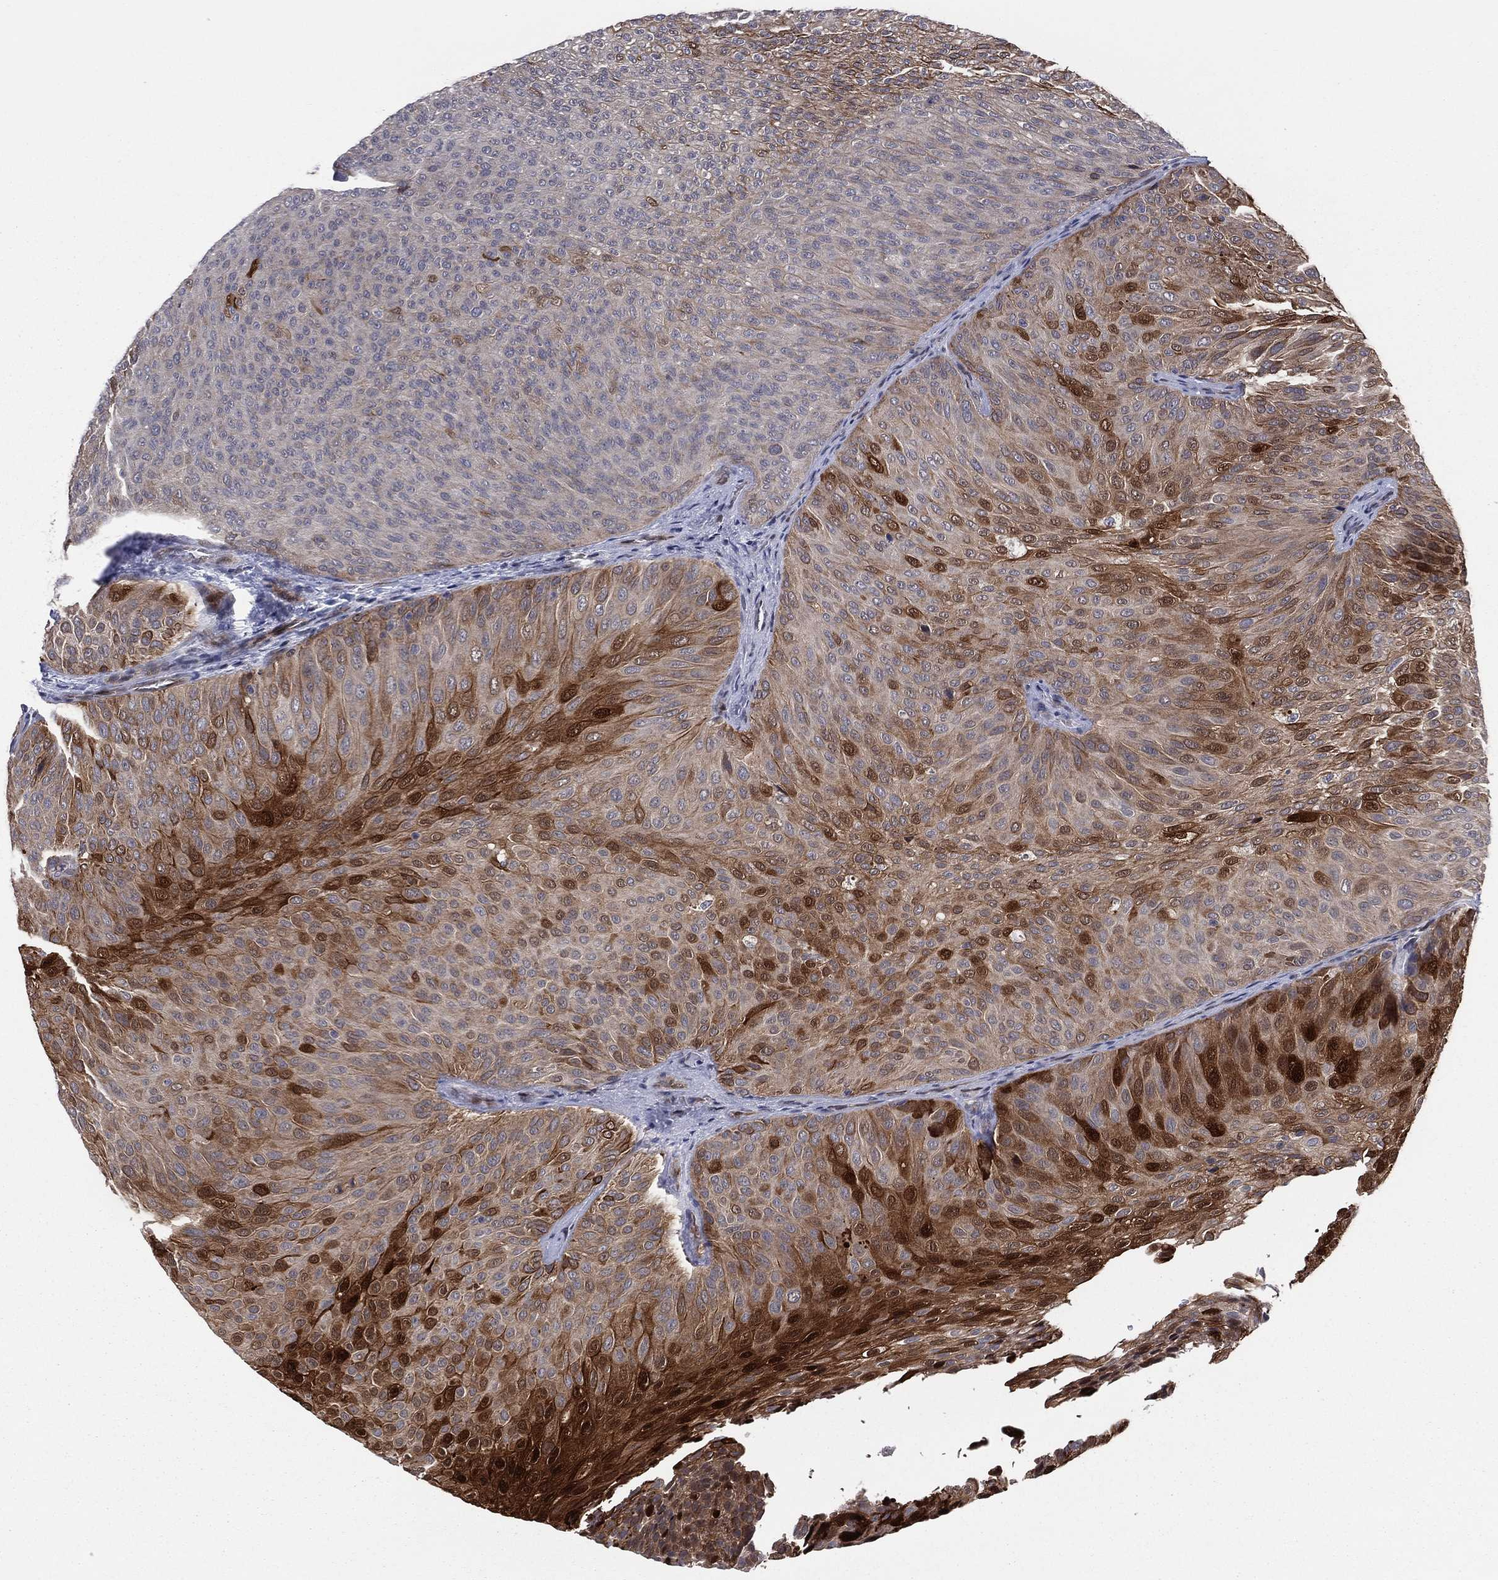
{"staining": {"intensity": "strong", "quantity": "<25%", "location": "cytoplasmic/membranous,nuclear"}, "tissue": "urothelial cancer", "cell_type": "Tumor cells", "image_type": "cancer", "snomed": [{"axis": "morphology", "description": "Urothelial carcinoma, Low grade"}, {"axis": "topography", "description": "Urinary bladder"}], "caption": "A brown stain shows strong cytoplasmic/membranous and nuclear positivity of a protein in human urothelial carcinoma (low-grade) tumor cells.", "gene": "SNCG", "patient": {"sex": "male", "age": 78}}